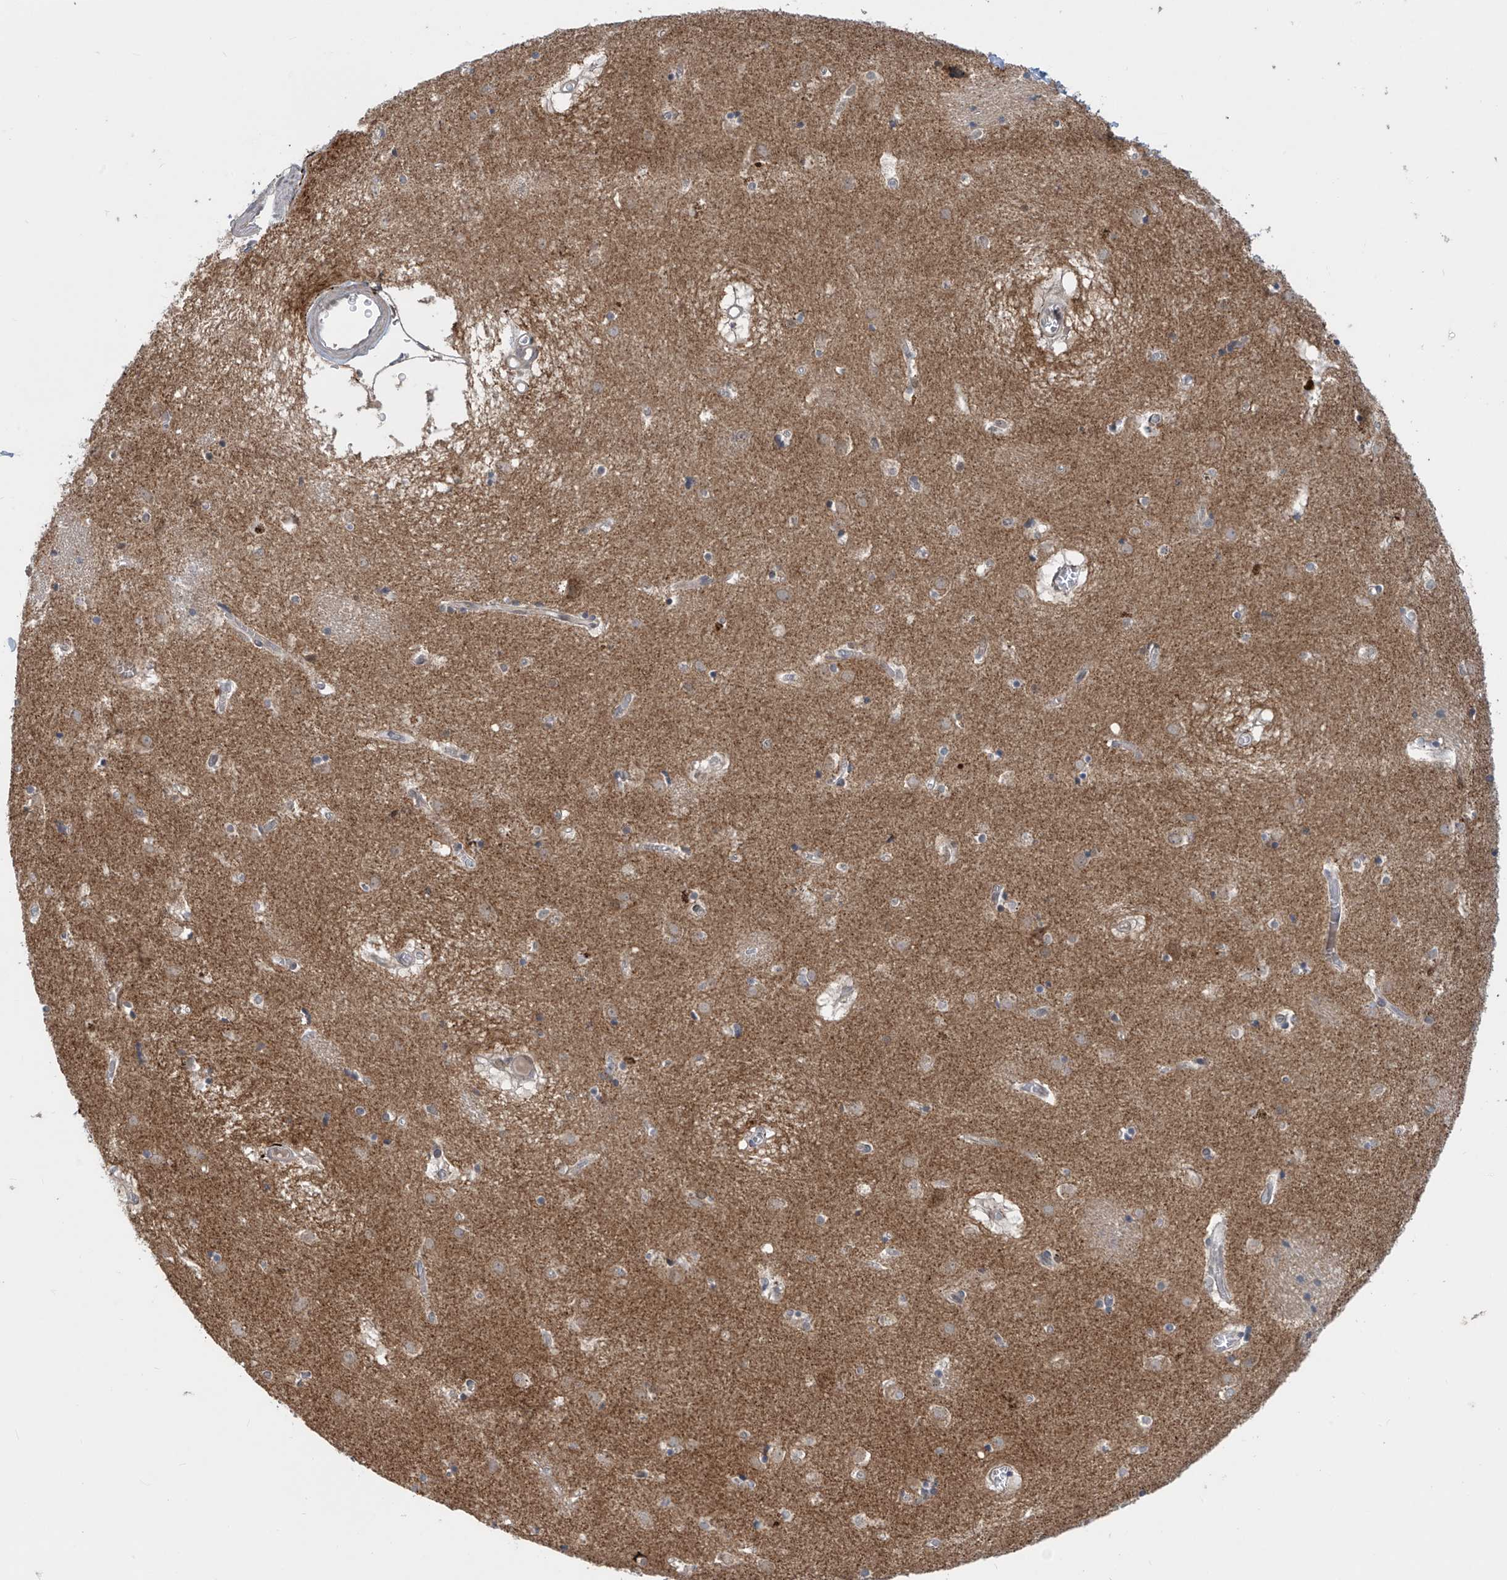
{"staining": {"intensity": "weak", "quantity": "<25%", "location": "cytoplasmic/membranous"}, "tissue": "caudate", "cell_type": "Glial cells", "image_type": "normal", "snomed": [{"axis": "morphology", "description": "Normal tissue, NOS"}, {"axis": "topography", "description": "Lateral ventricle wall"}], "caption": "Immunohistochemistry (IHC) micrograph of benign caudate stained for a protein (brown), which displays no staining in glial cells.", "gene": "LAGE3", "patient": {"sex": "male", "age": 70}}